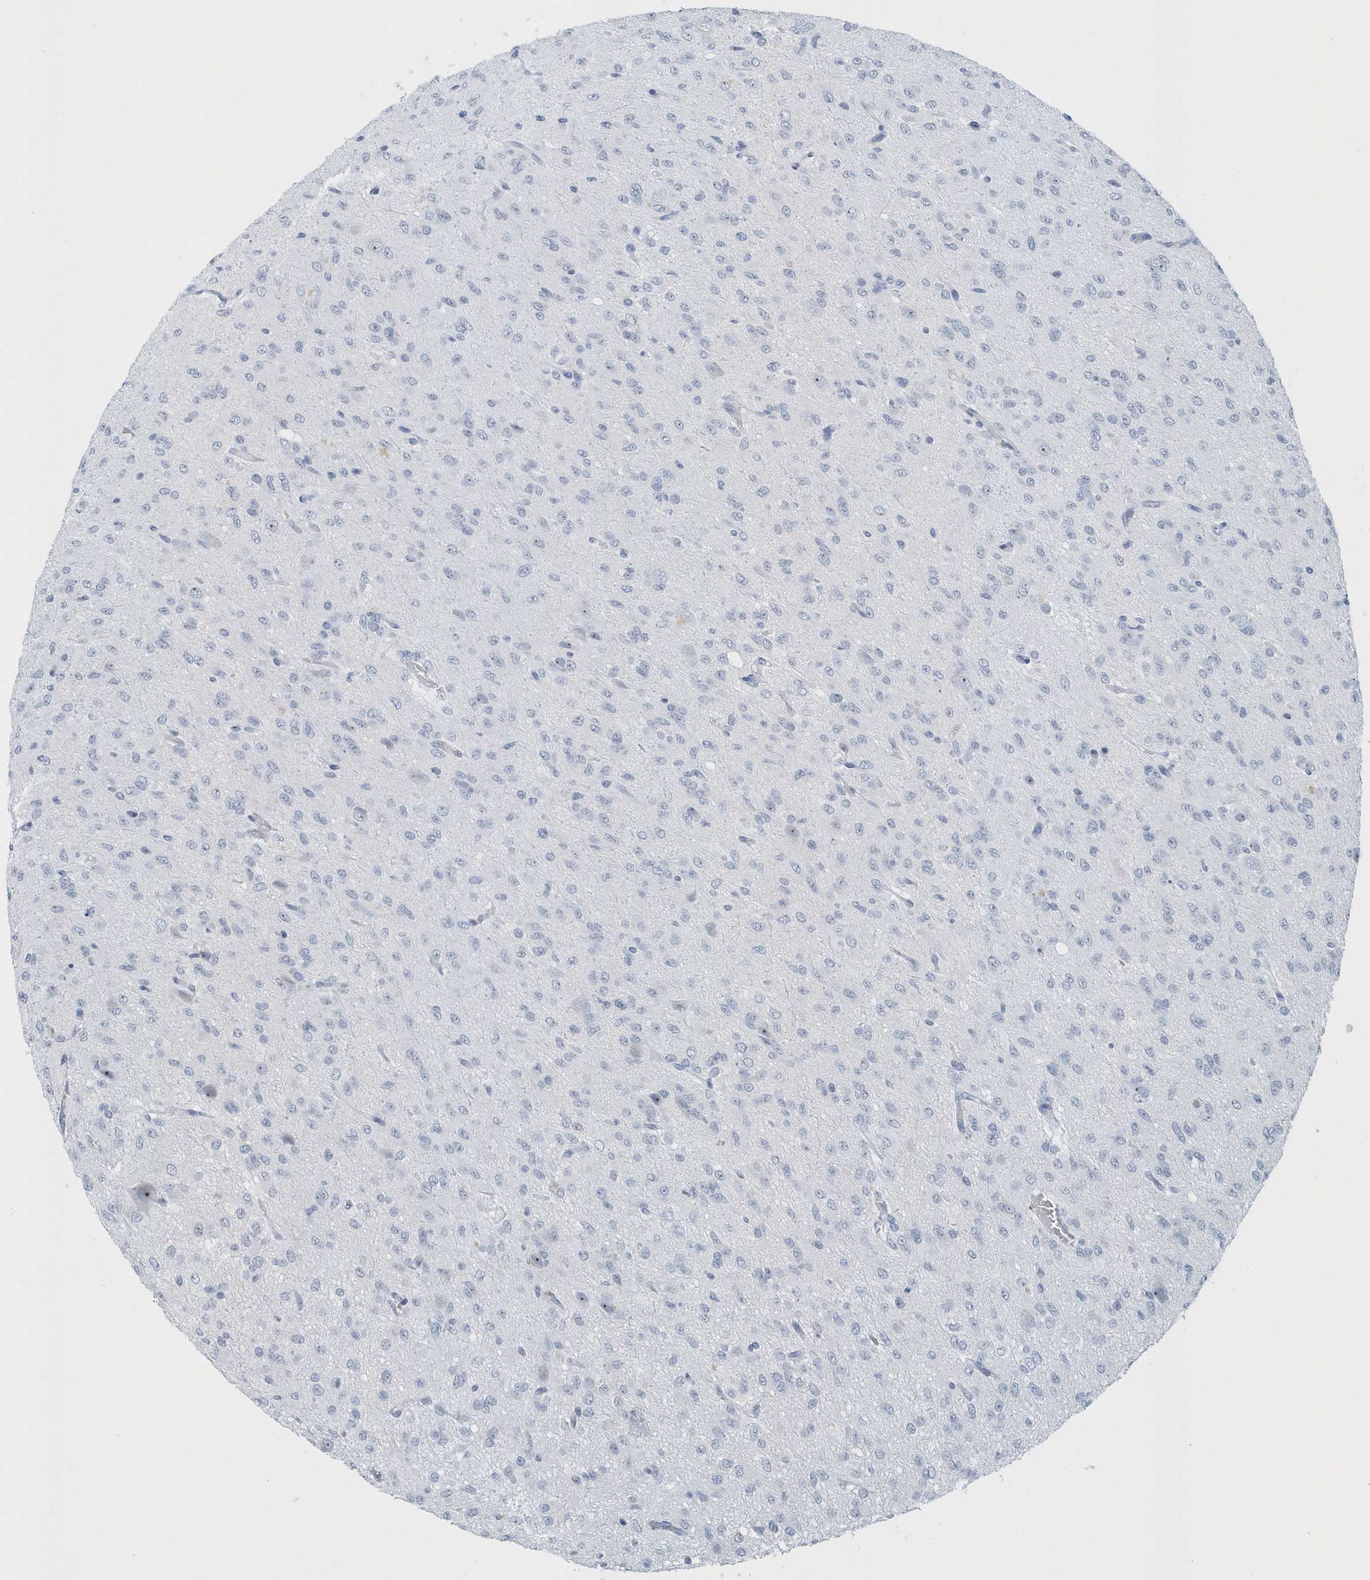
{"staining": {"intensity": "negative", "quantity": "none", "location": "none"}, "tissue": "glioma", "cell_type": "Tumor cells", "image_type": "cancer", "snomed": [{"axis": "morphology", "description": "Glioma, malignant, High grade"}, {"axis": "topography", "description": "Brain"}], "caption": "Immunohistochemistry (IHC) image of neoplastic tissue: human high-grade glioma (malignant) stained with DAB (3,3'-diaminobenzidine) displays no significant protein expression in tumor cells.", "gene": "RPF2", "patient": {"sex": "female", "age": 59}}